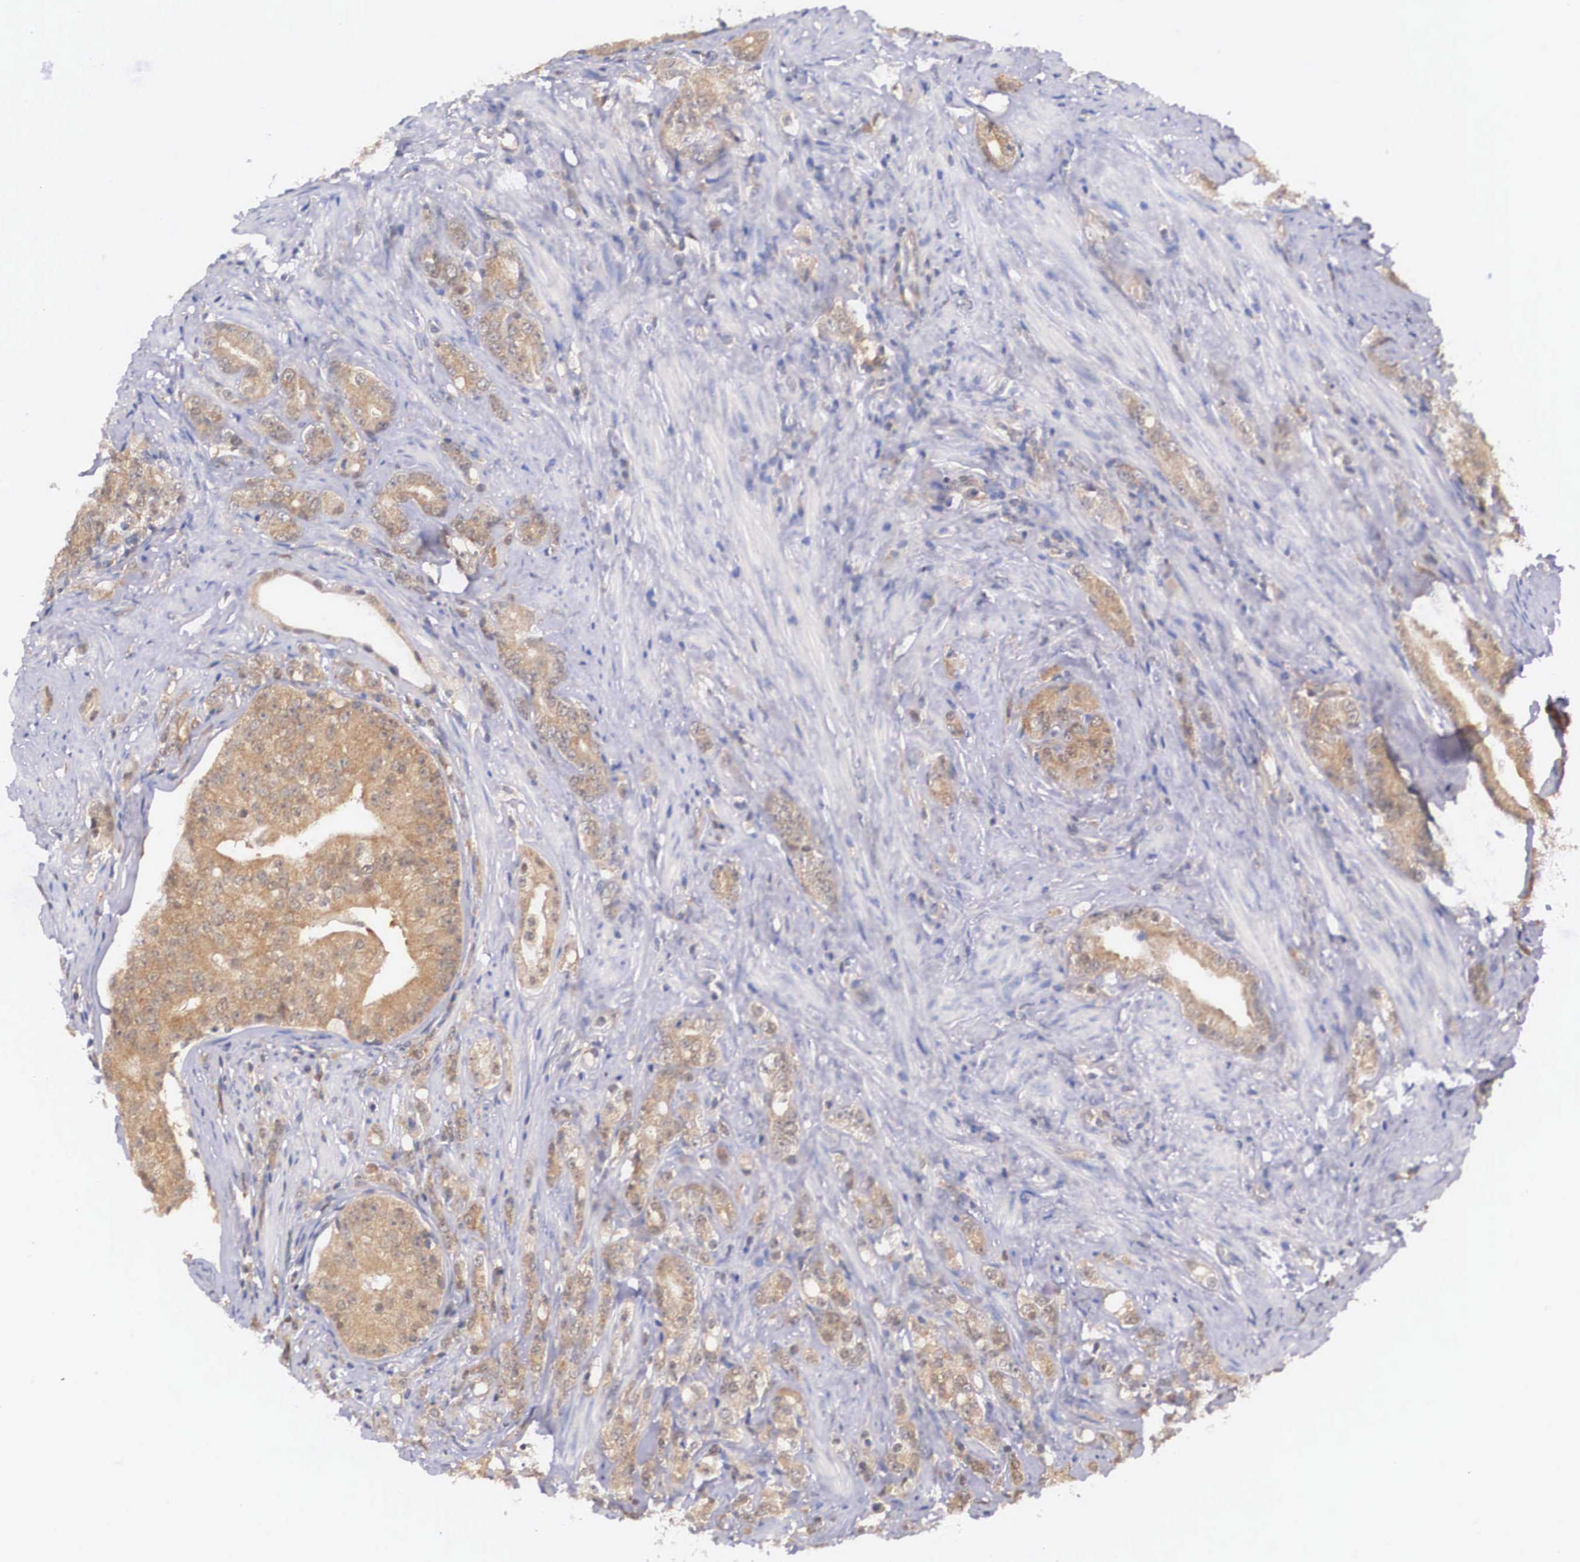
{"staining": {"intensity": "moderate", "quantity": ">75%", "location": "cytoplasmic/membranous"}, "tissue": "prostate cancer", "cell_type": "Tumor cells", "image_type": "cancer", "snomed": [{"axis": "morphology", "description": "Adenocarcinoma, Medium grade"}, {"axis": "topography", "description": "Prostate"}], "caption": "Immunohistochemistry (IHC) of medium-grade adenocarcinoma (prostate) demonstrates medium levels of moderate cytoplasmic/membranous staining in approximately >75% of tumor cells.", "gene": "IGBP1", "patient": {"sex": "male", "age": 59}}